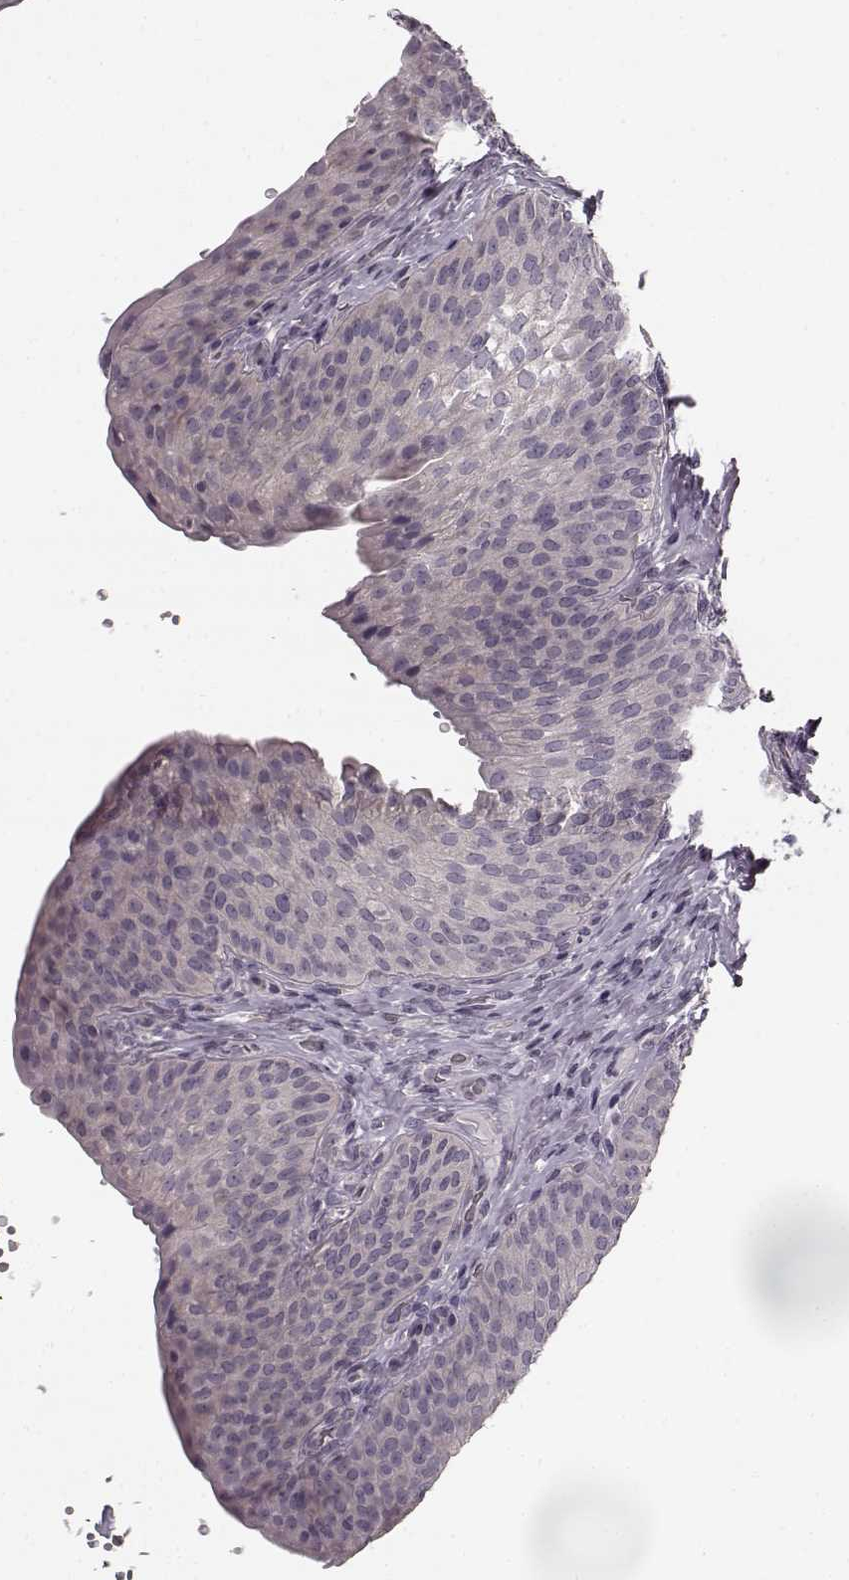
{"staining": {"intensity": "negative", "quantity": "none", "location": "none"}, "tissue": "urinary bladder", "cell_type": "Urothelial cells", "image_type": "normal", "snomed": [{"axis": "morphology", "description": "Normal tissue, NOS"}, {"axis": "topography", "description": "Urinary bladder"}], "caption": "High power microscopy micrograph of an IHC histopathology image of benign urinary bladder, revealing no significant expression in urothelial cells. Nuclei are stained in blue.", "gene": "PRKCE", "patient": {"sex": "male", "age": 66}}